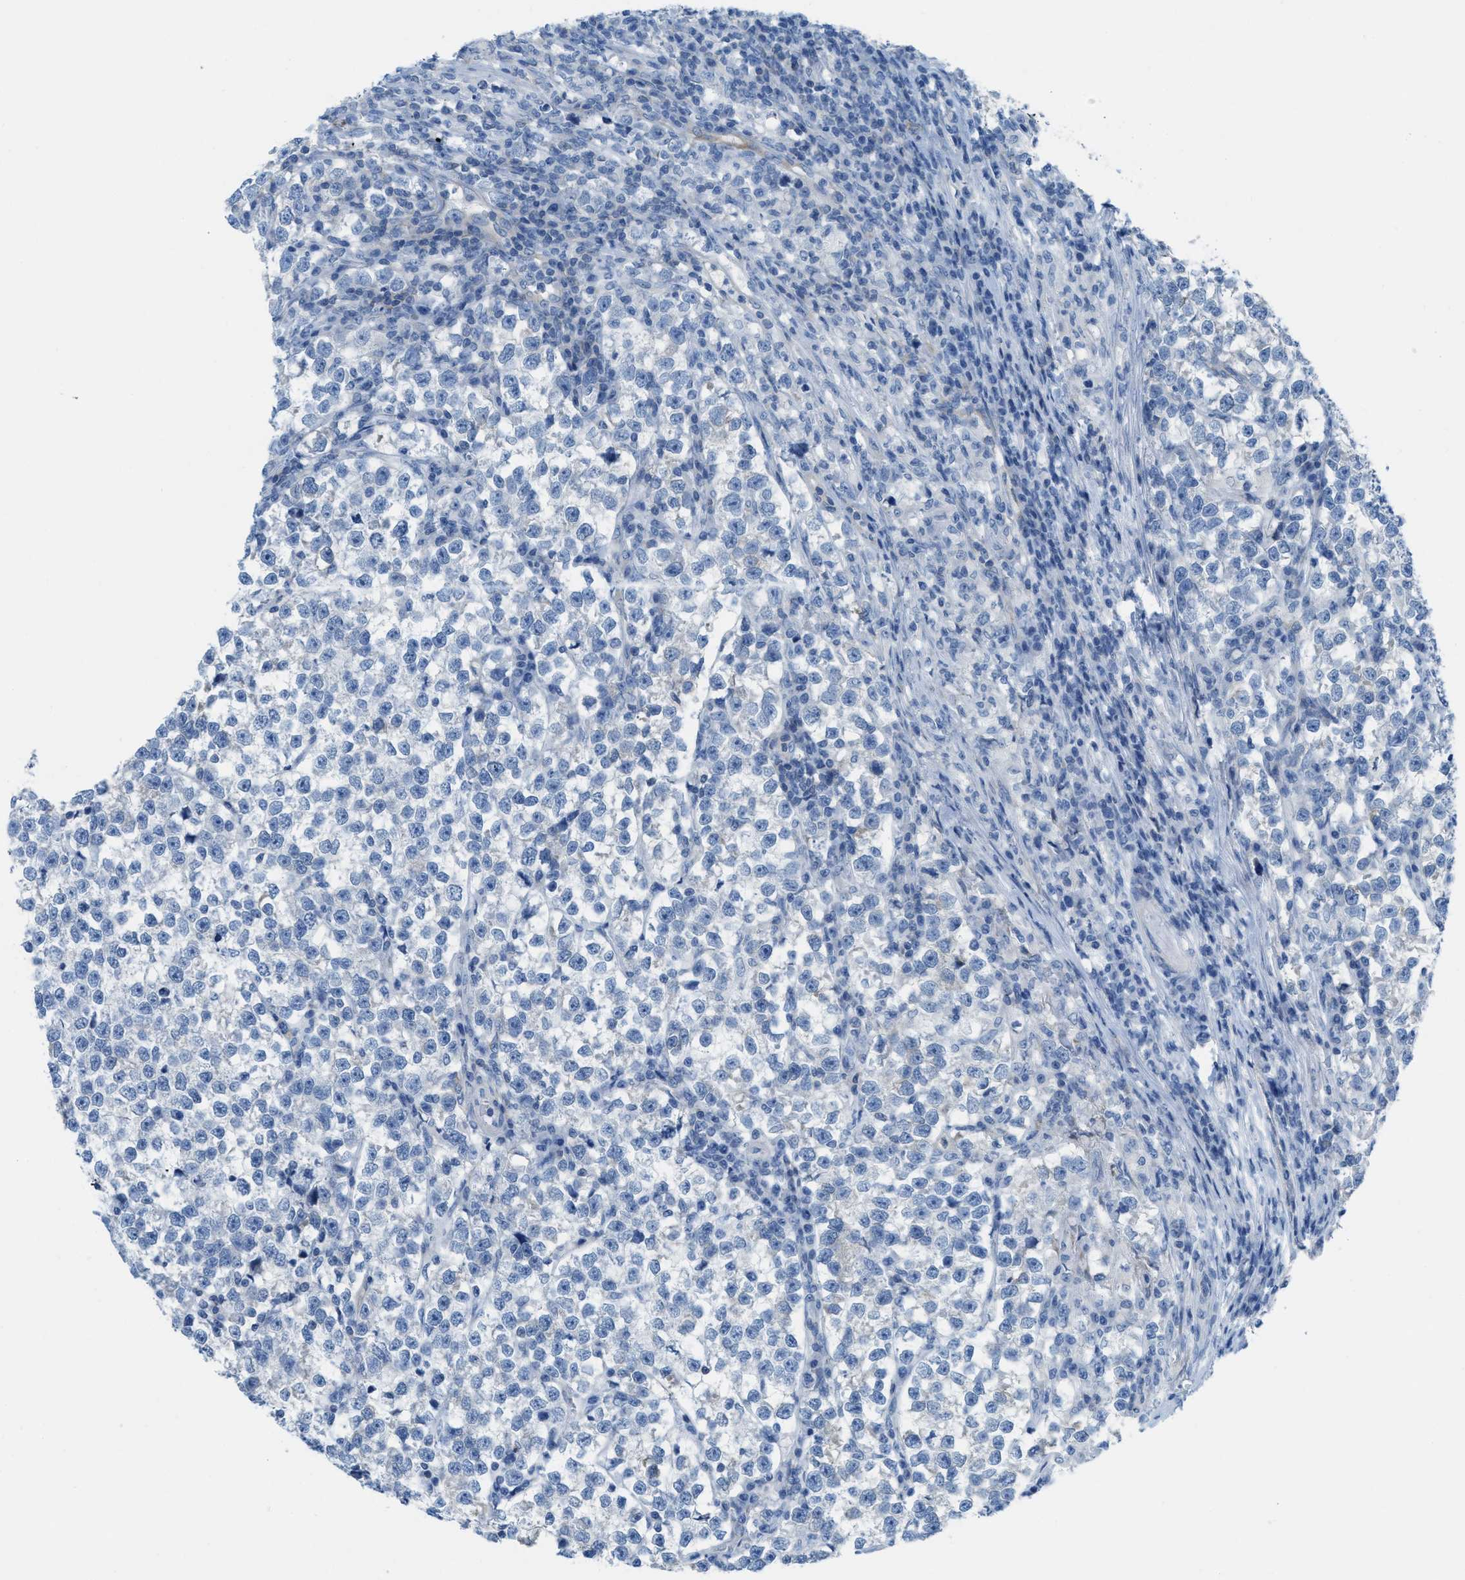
{"staining": {"intensity": "negative", "quantity": "none", "location": "none"}, "tissue": "testis cancer", "cell_type": "Tumor cells", "image_type": "cancer", "snomed": [{"axis": "morphology", "description": "Normal tissue, NOS"}, {"axis": "morphology", "description": "Seminoma, NOS"}, {"axis": "topography", "description": "Testis"}], "caption": "This micrograph is of testis cancer stained with immunohistochemistry (IHC) to label a protein in brown with the nuclei are counter-stained blue. There is no expression in tumor cells.", "gene": "ASGR1", "patient": {"sex": "male", "age": 43}}